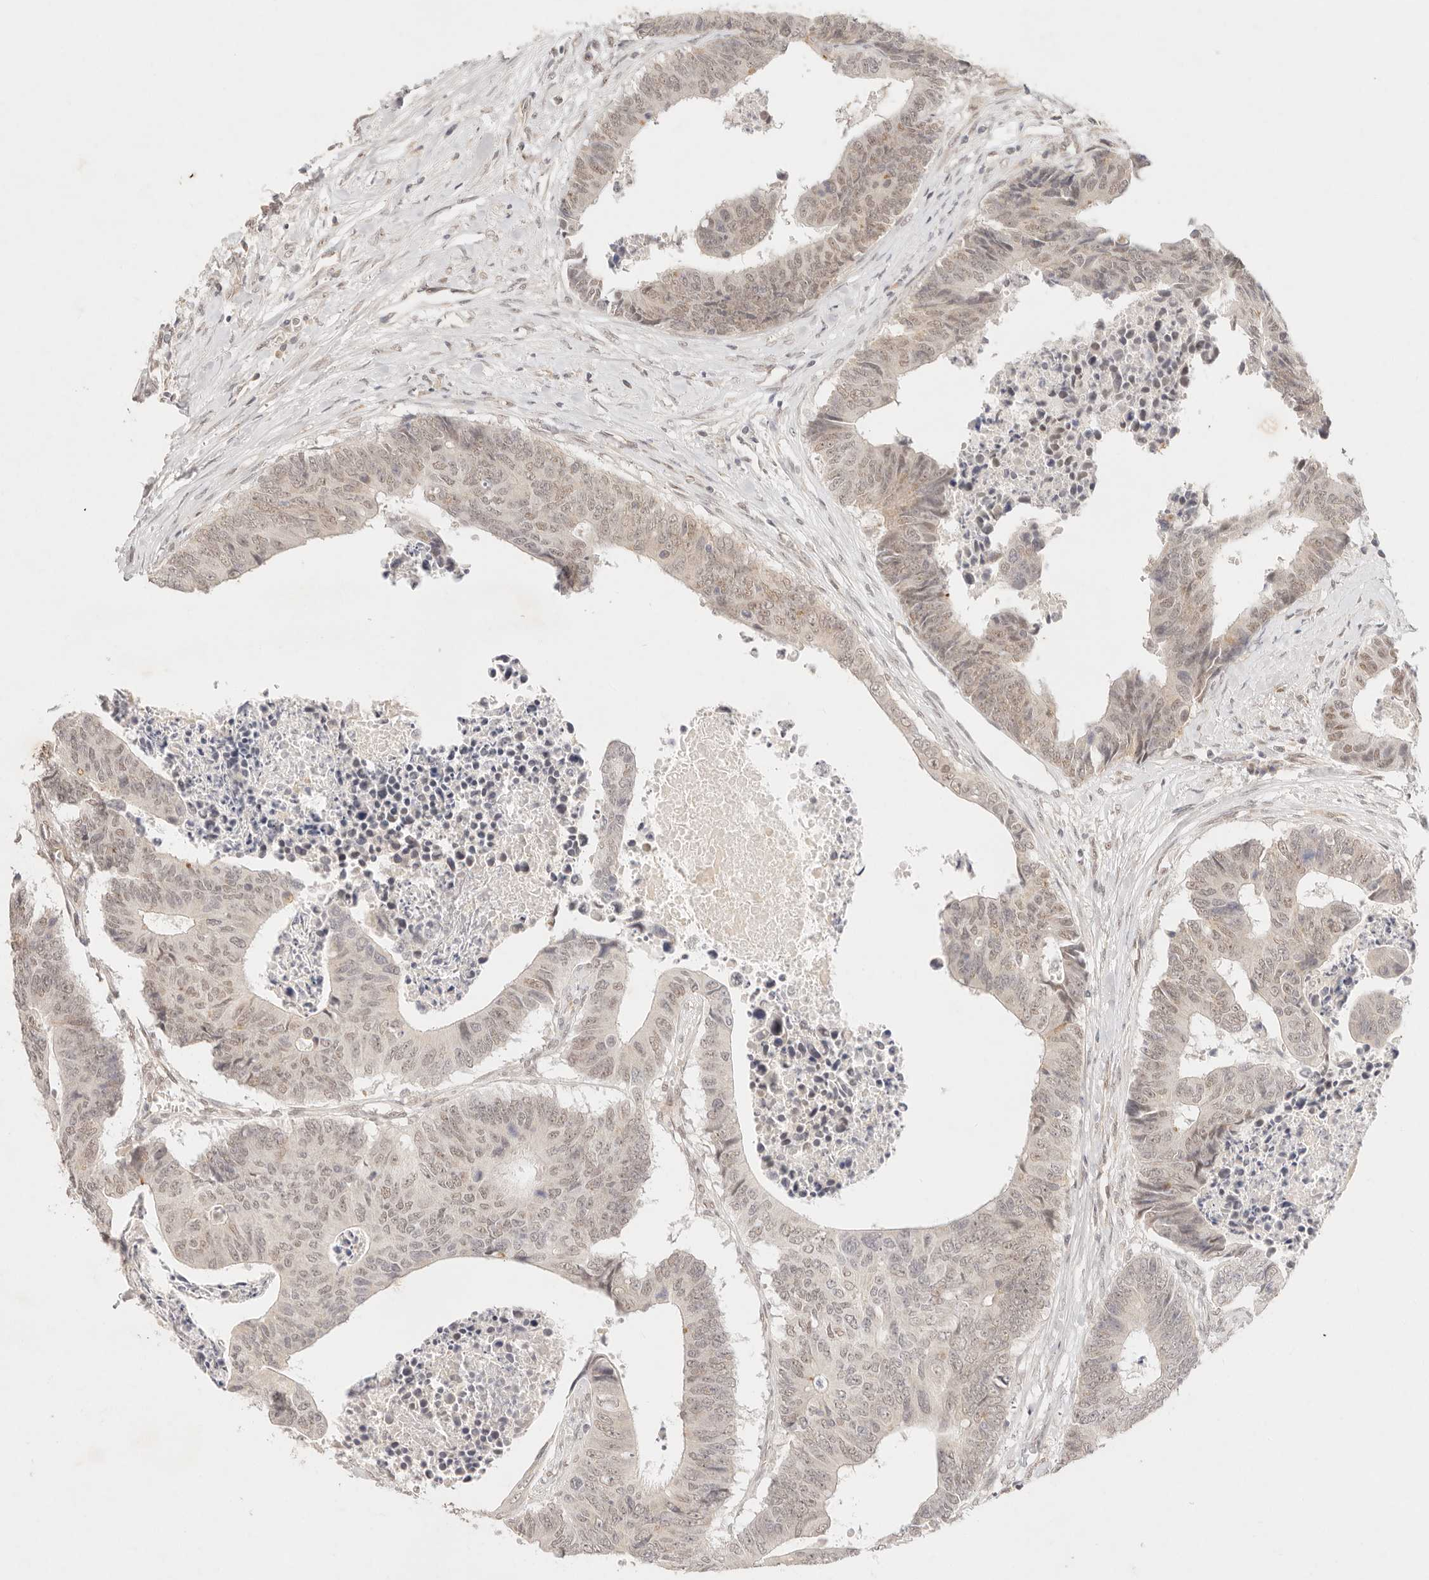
{"staining": {"intensity": "weak", "quantity": "25%-75%", "location": "nuclear"}, "tissue": "colorectal cancer", "cell_type": "Tumor cells", "image_type": "cancer", "snomed": [{"axis": "morphology", "description": "Adenocarcinoma, NOS"}, {"axis": "topography", "description": "Rectum"}], "caption": "Adenocarcinoma (colorectal) was stained to show a protein in brown. There is low levels of weak nuclear positivity in about 25%-75% of tumor cells.", "gene": "GPR156", "patient": {"sex": "male", "age": 84}}